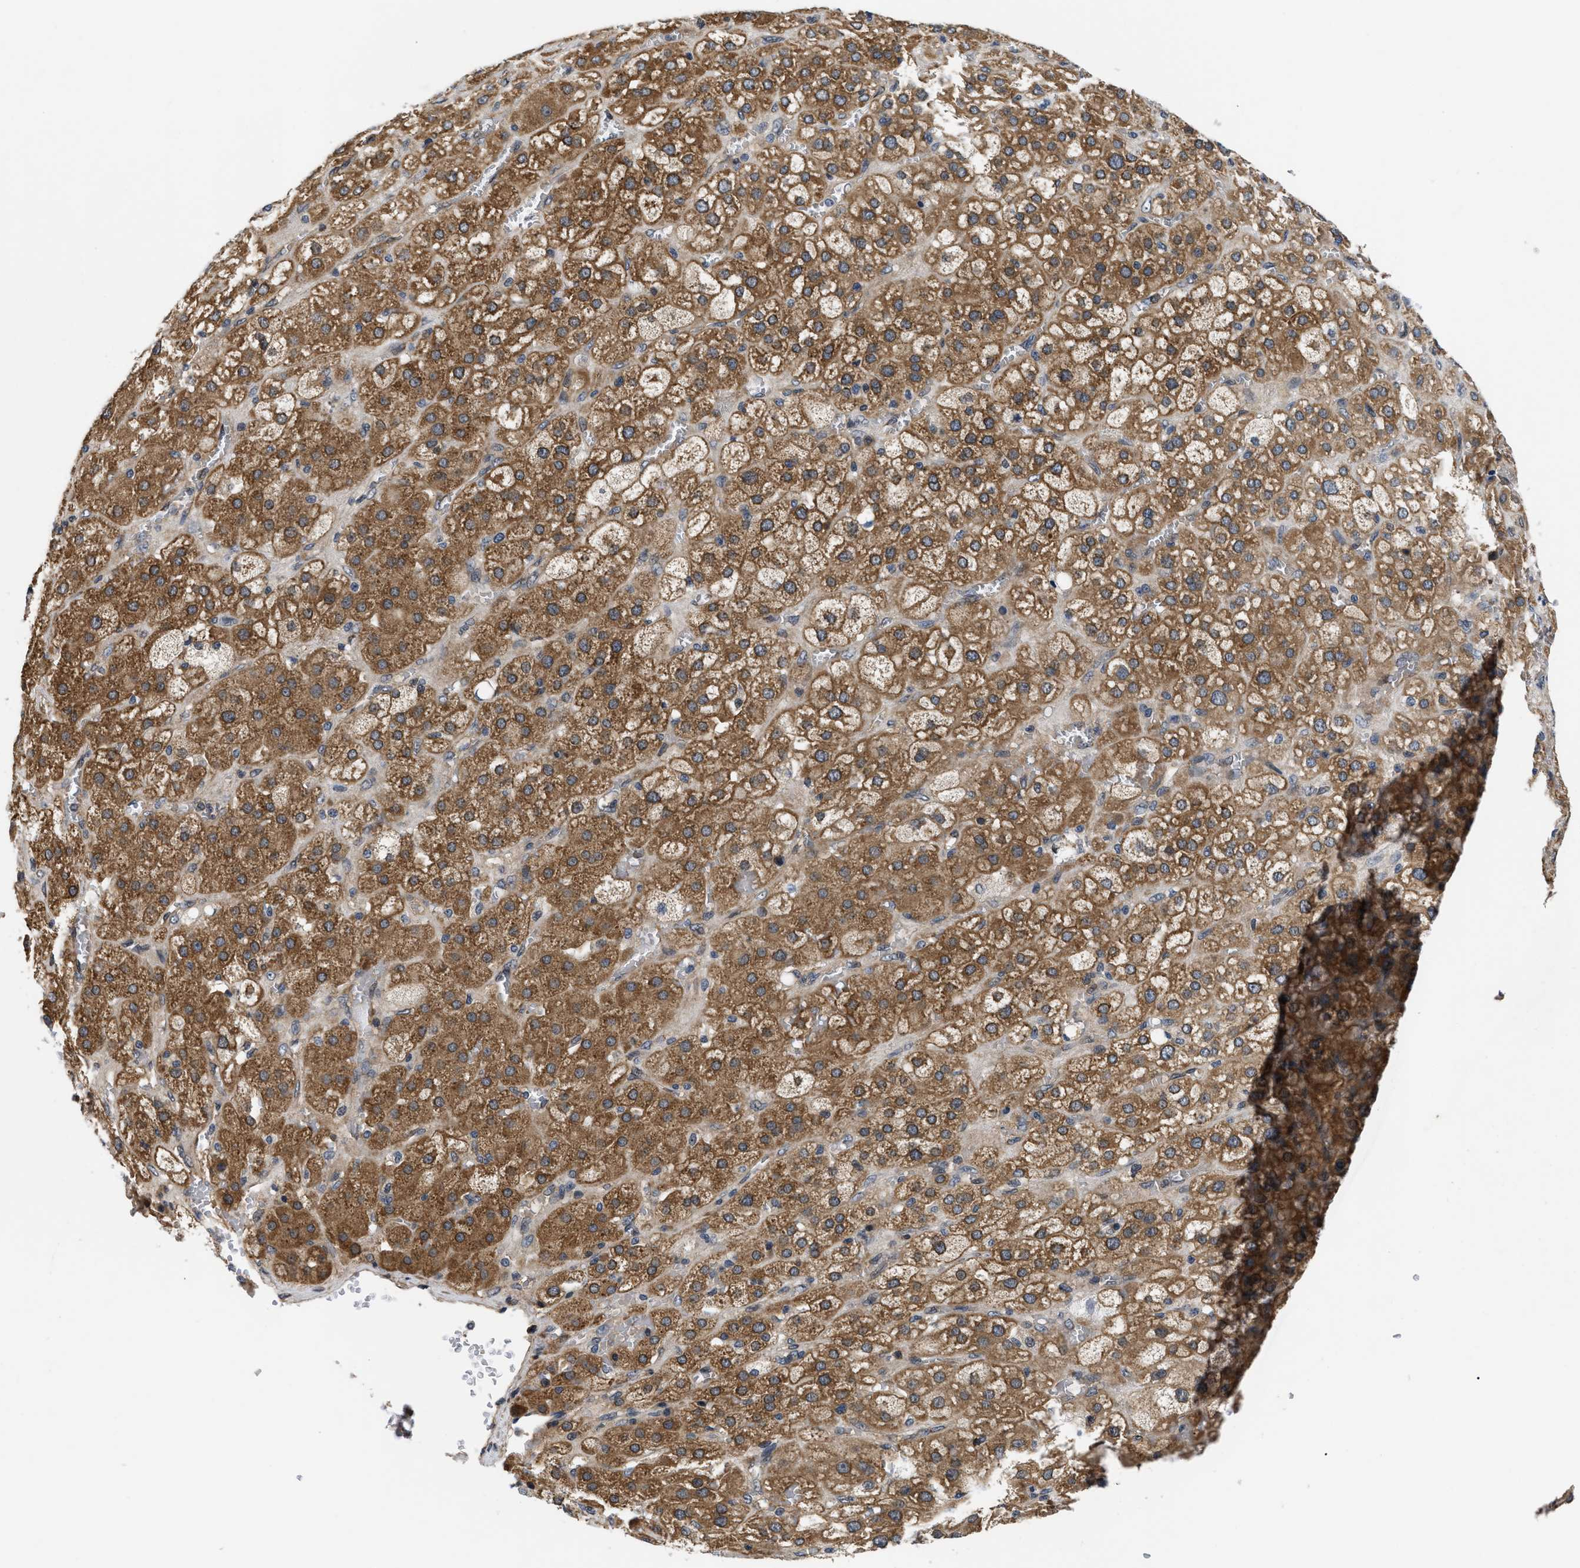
{"staining": {"intensity": "moderate", "quantity": ">75%", "location": "cytoplasmic/membranous,nuclear"}, "tissue": "adrenal gland", "cell_type": "Glandular cells", "image_type": "normal", "snomed": [{"axis": "morphology", "description": "Normal tissue, NOS"}, {"axis": "topography", "description": "Adrenal gland"}], "caption": "Immunohistochemical staining of unremarkable adrenal gland reveals moderate cytoplasmic/membranous,nuclear protein staining in approximately >75% of glandular cells.", "gene": "HMGCR", "patient": {"sex": "female", "age": 47}}